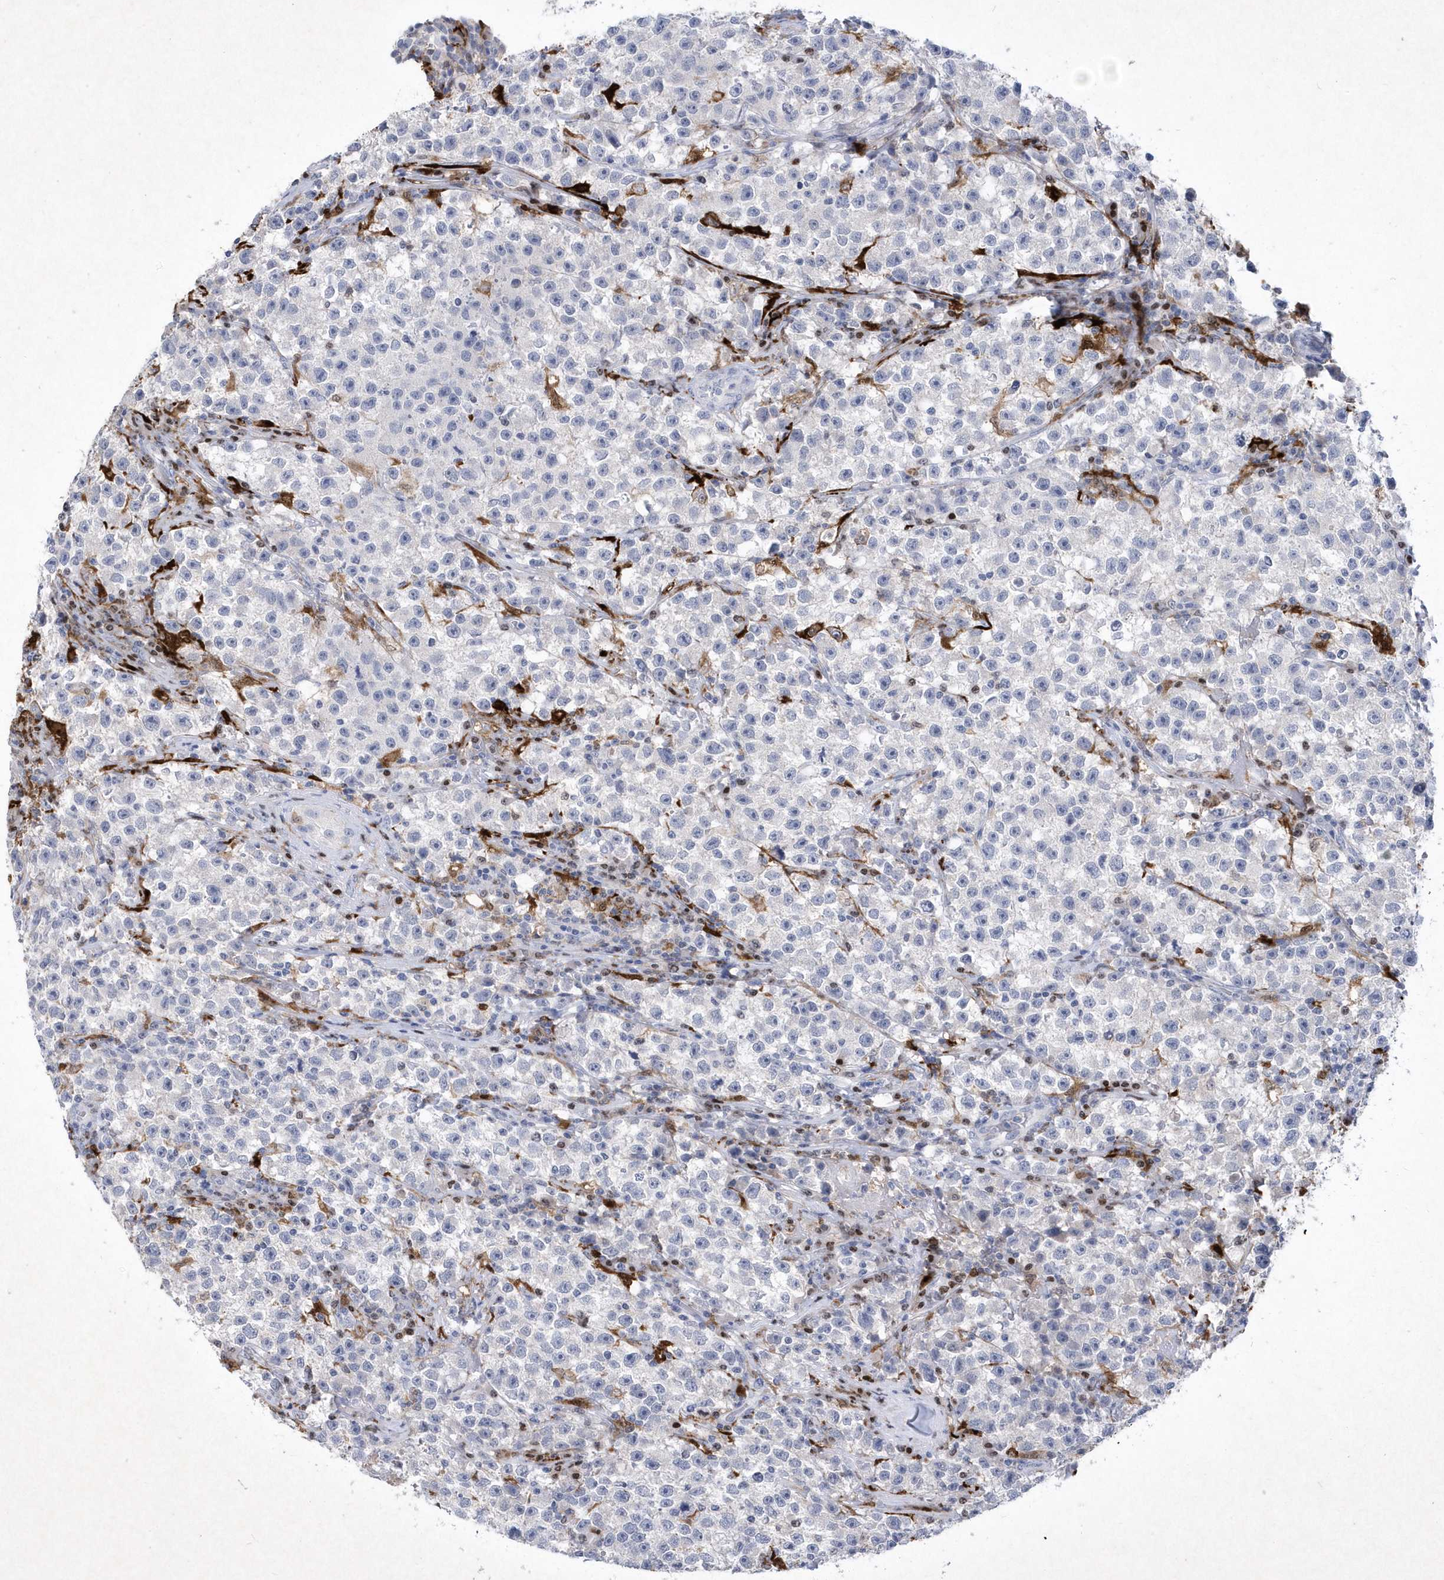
{"staining": {"intensity": "negative", "quantity": "none", "location": "none"}, "tissue": "testis cancer", "cell_type": "Tumor cells", "image_type": "cancer", "snomed": [{"axis": "morphology", "description": "Seminoma, NOS"}, {"axis": "topography", "description": "Testis"}], "caption": "Immunohistochemistry (IHC) image of human testis cancer stained for a protein (brown), which reveals no staining in tumor cells.", "gene": "BHLHA15", "patient": {"sex": "male", "age": 22}}